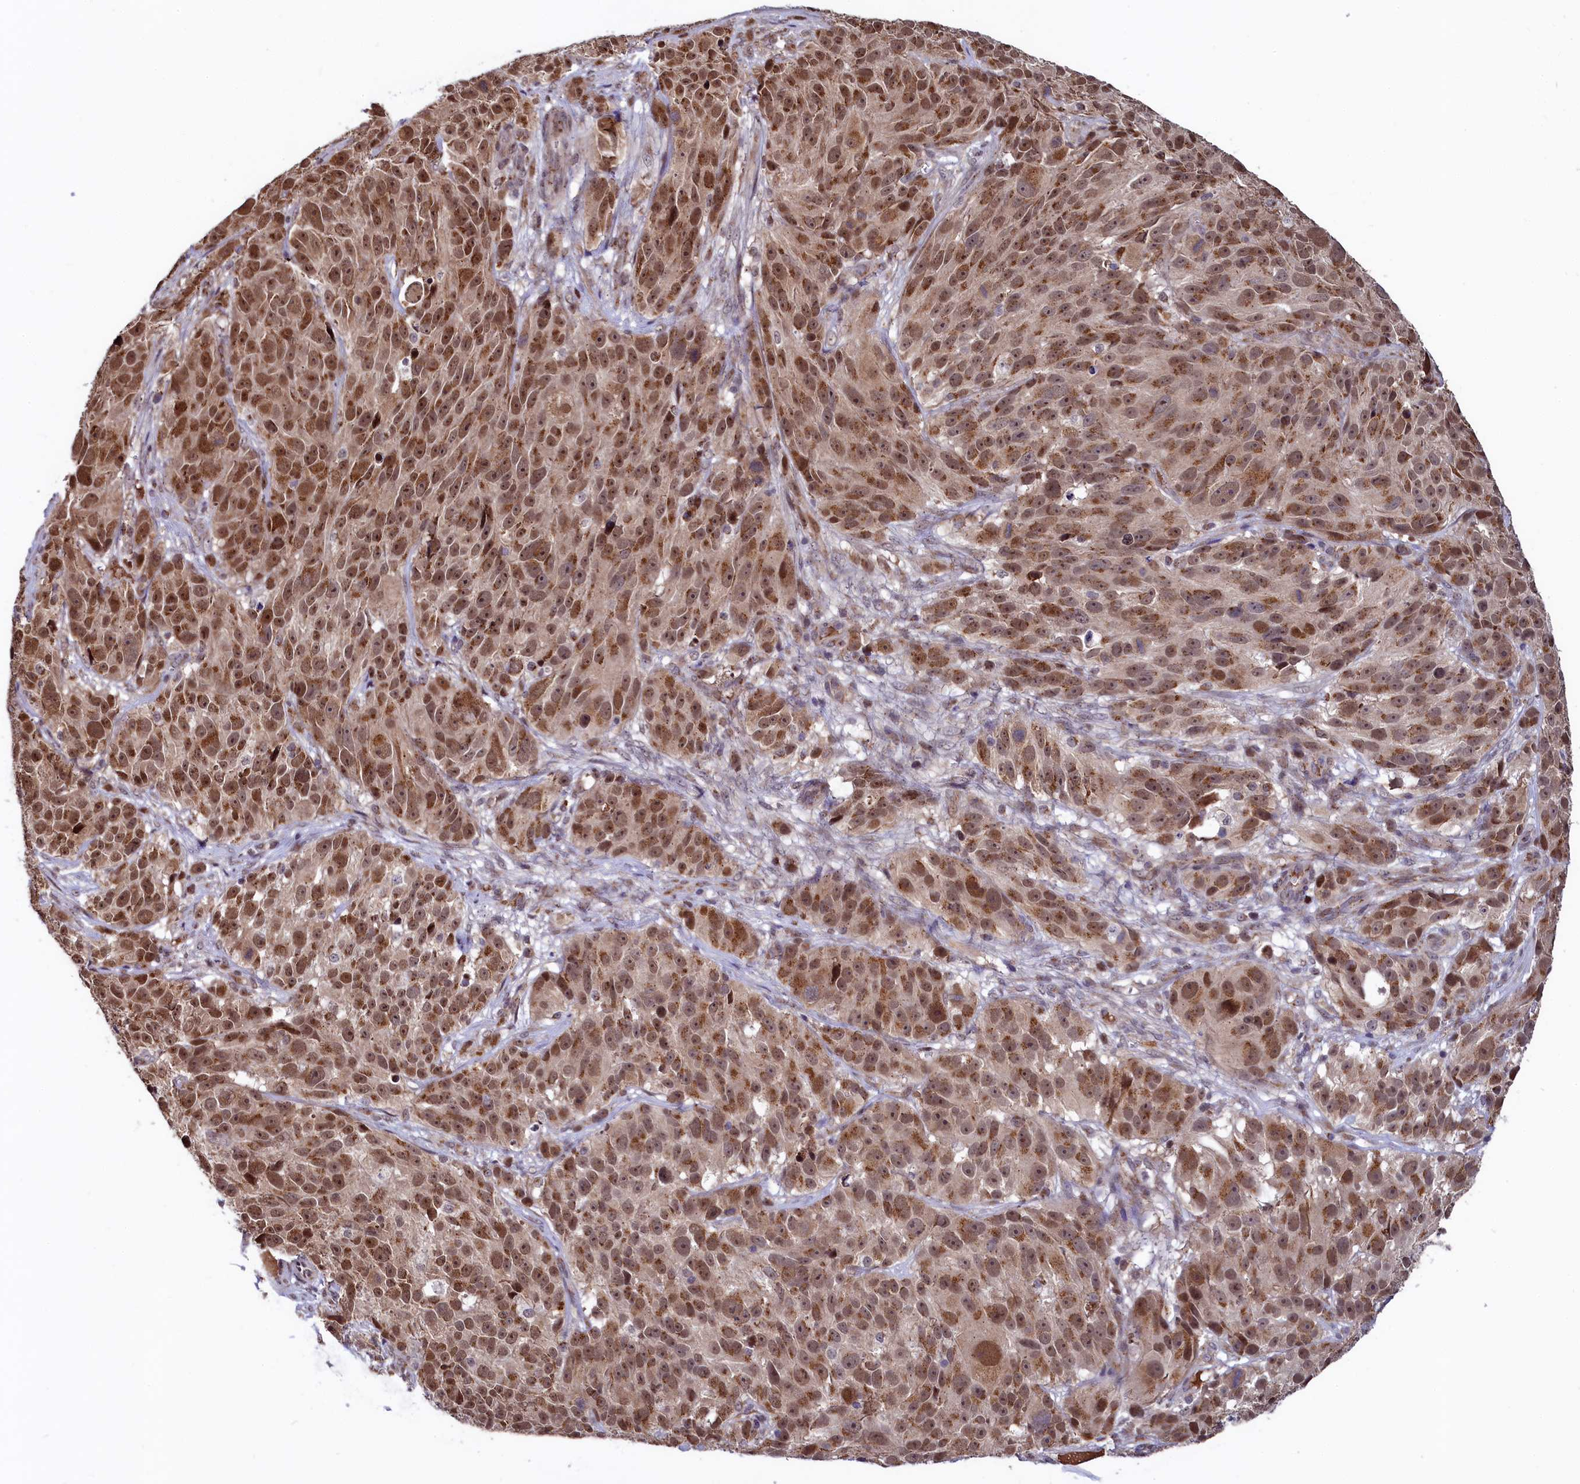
{"staining": {"intensity": "moderate", "quantity": ">75%", "location": "cytoplasmic/membranous,nuclear"}, "tissue": "melanoma", "cell_type": "Tumor cells", "image_type": "cancer", "snomed": [{"axis": "morphology", "description": "Malignant melanoma, NOS"}, {"axis": "topography", "description": "Skin"}], "caption": "An image showing moderate cytoplasmic/membranous and nuclear positivity in about >75% of tumor cells in malignant melanoma, as visualized by brown immunohistochemical staining.", "gene": "SEC24C", "patient": {"sex": "male", "age": 84}}